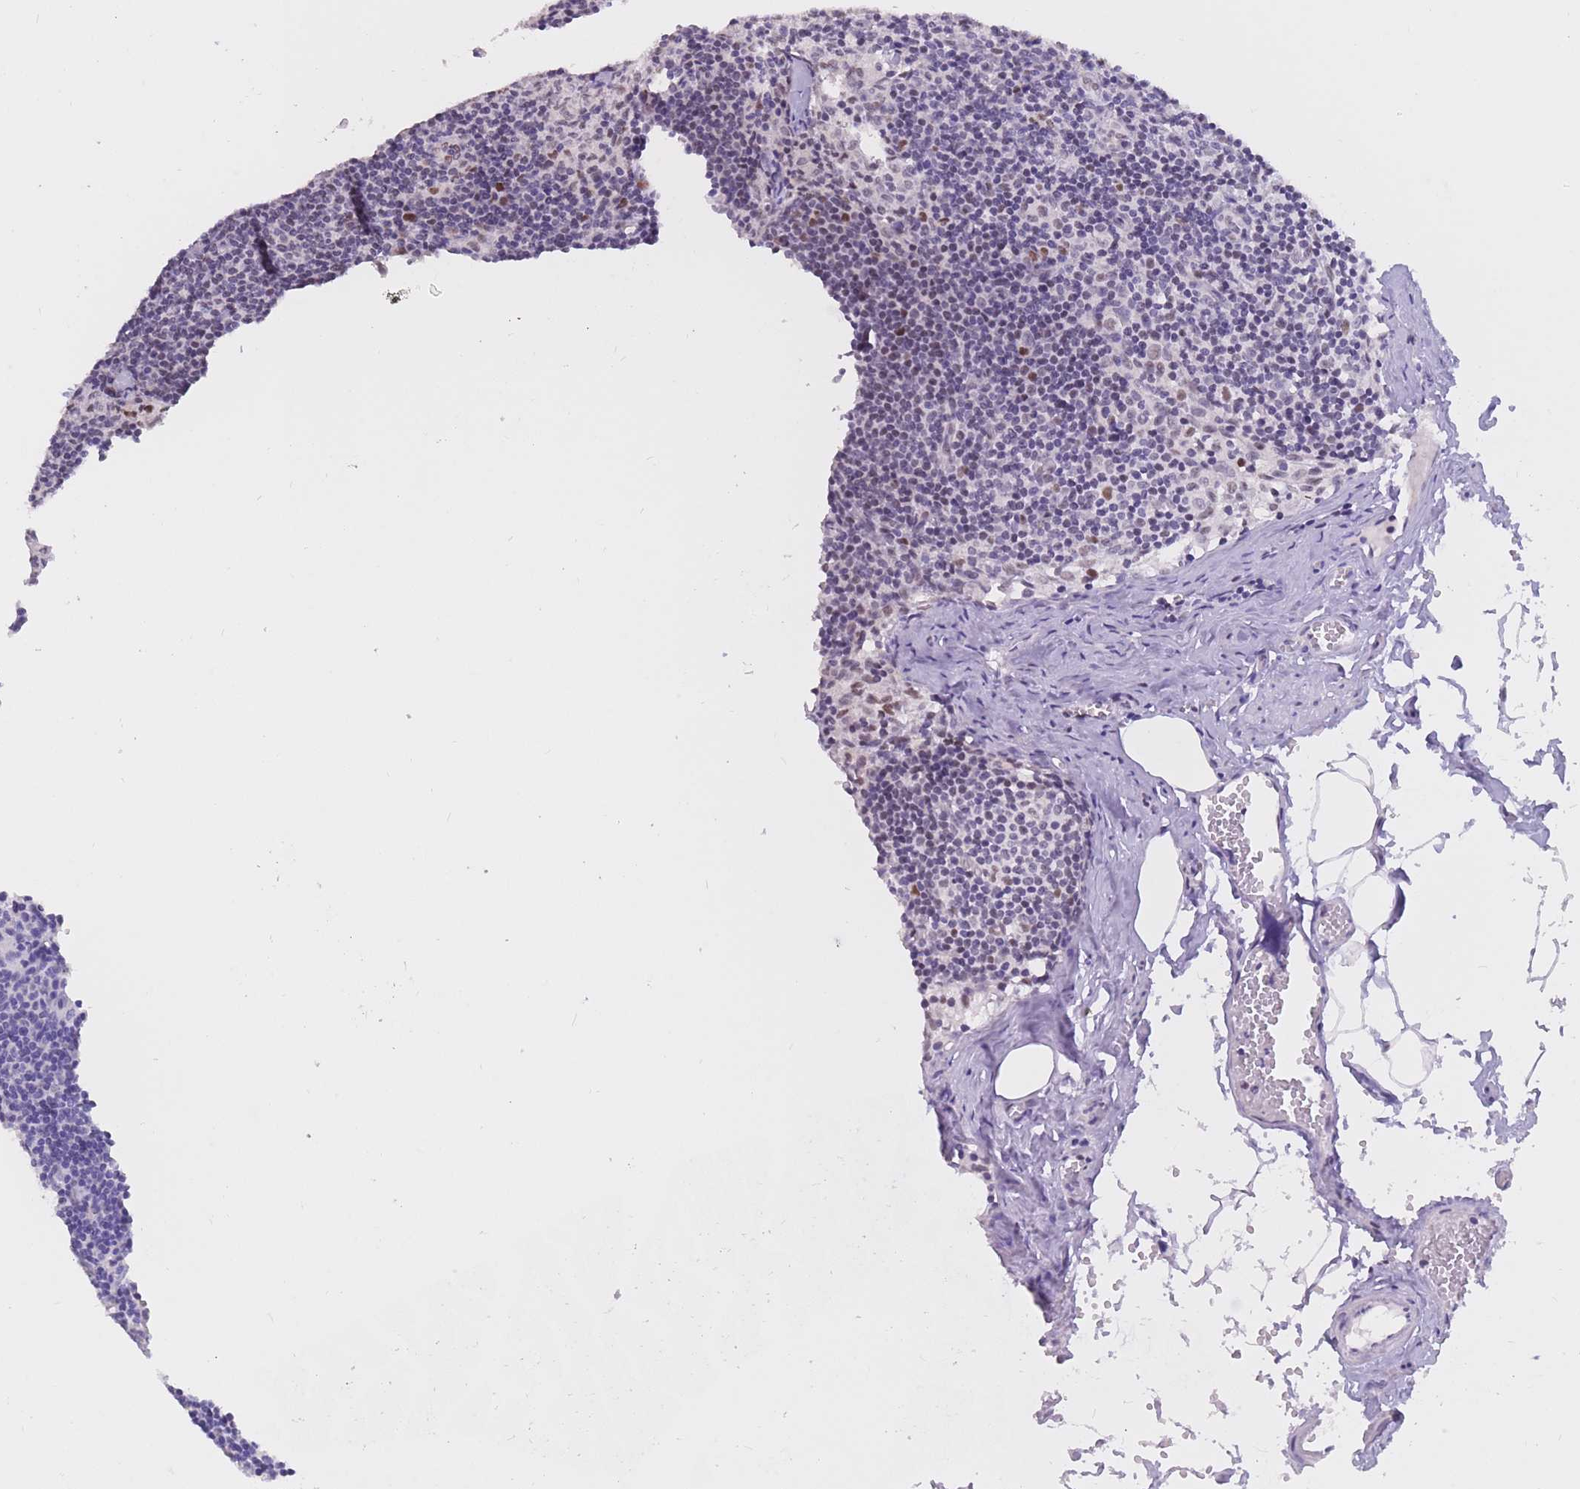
{"staining": {"intensity": "moderate", "quantity": ">75%", "location": "nuclear"}, "tissue": "lymph node", "cell_type": "Germinal center cells", "image_type": "normal", "snomed": [{"axis": "morphology", "description": "Normal tissue, NOS"}, {"axis": "topography", "description": "Lymph node"}], "caption": "Protein positivity by immunohistochemistry (IHC) demonstrates moderate nuclear expression in about >75% of germinal center cells in normal lymph node.", "gene": "NASP", "patient": {"sex": "female", "age": 42}}